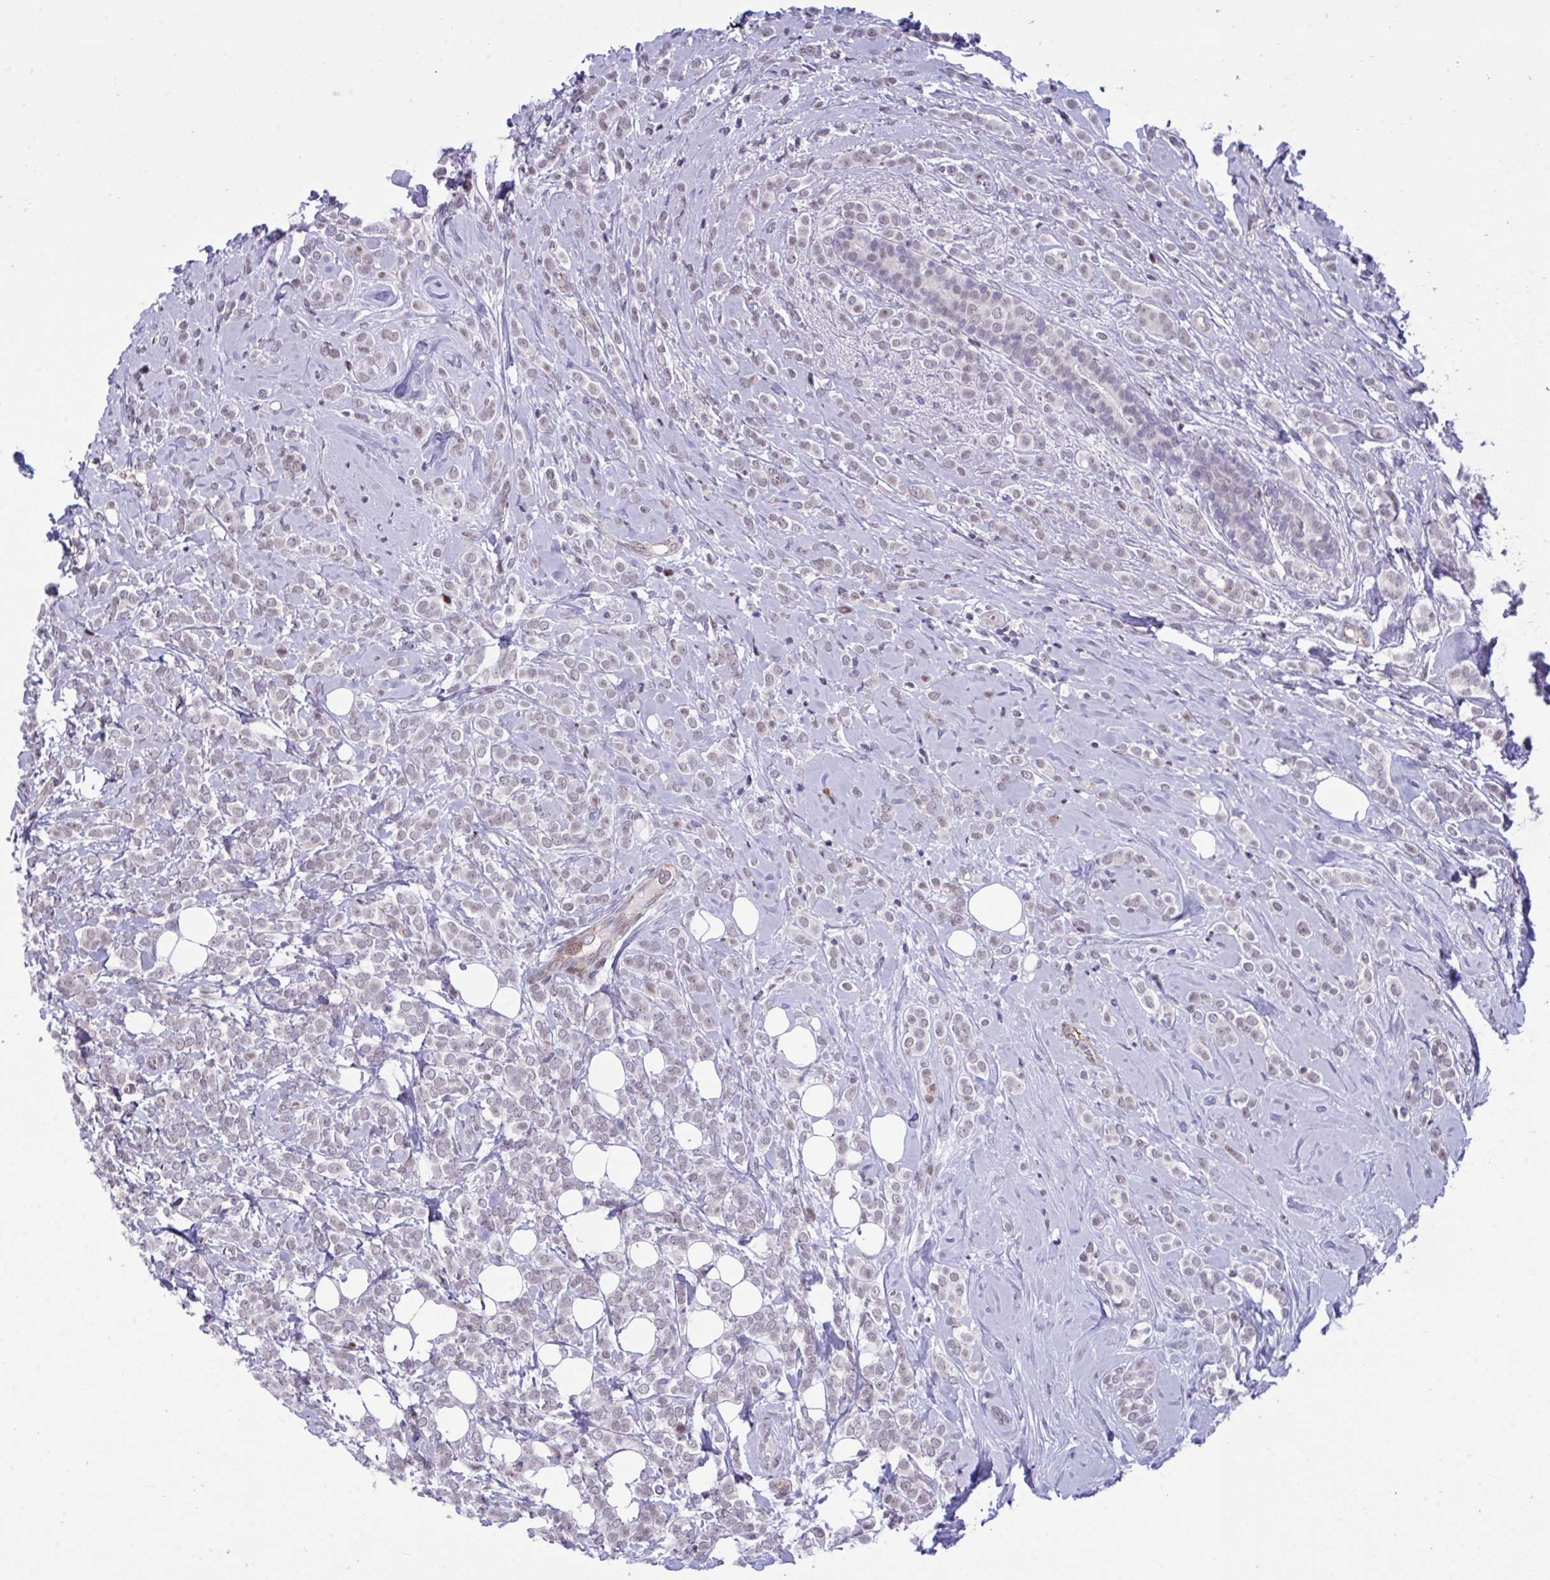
{"staining": {"intensity": "negative", "quantity": "none", "location": "none"}, "tissue": "breast cancer", "cell_type": "Tumor cells", "image_type": "cancer", "snomed": [{"axis": "morphology", "description": "Lobular carcinoma"}, {"axis": "topography", "description": "Breast"}], "caption": "Image shows no significant protein expression in tumor cells of lobular carcinoma (breast). (Stains: DAB immunohistochemistry (IHC) with hematoxylin counter stain, Microscopy: brightfield microscopy at high magnification).", "gene": "ZFHX3", "patient": {"sex": "female", "age": 49}}